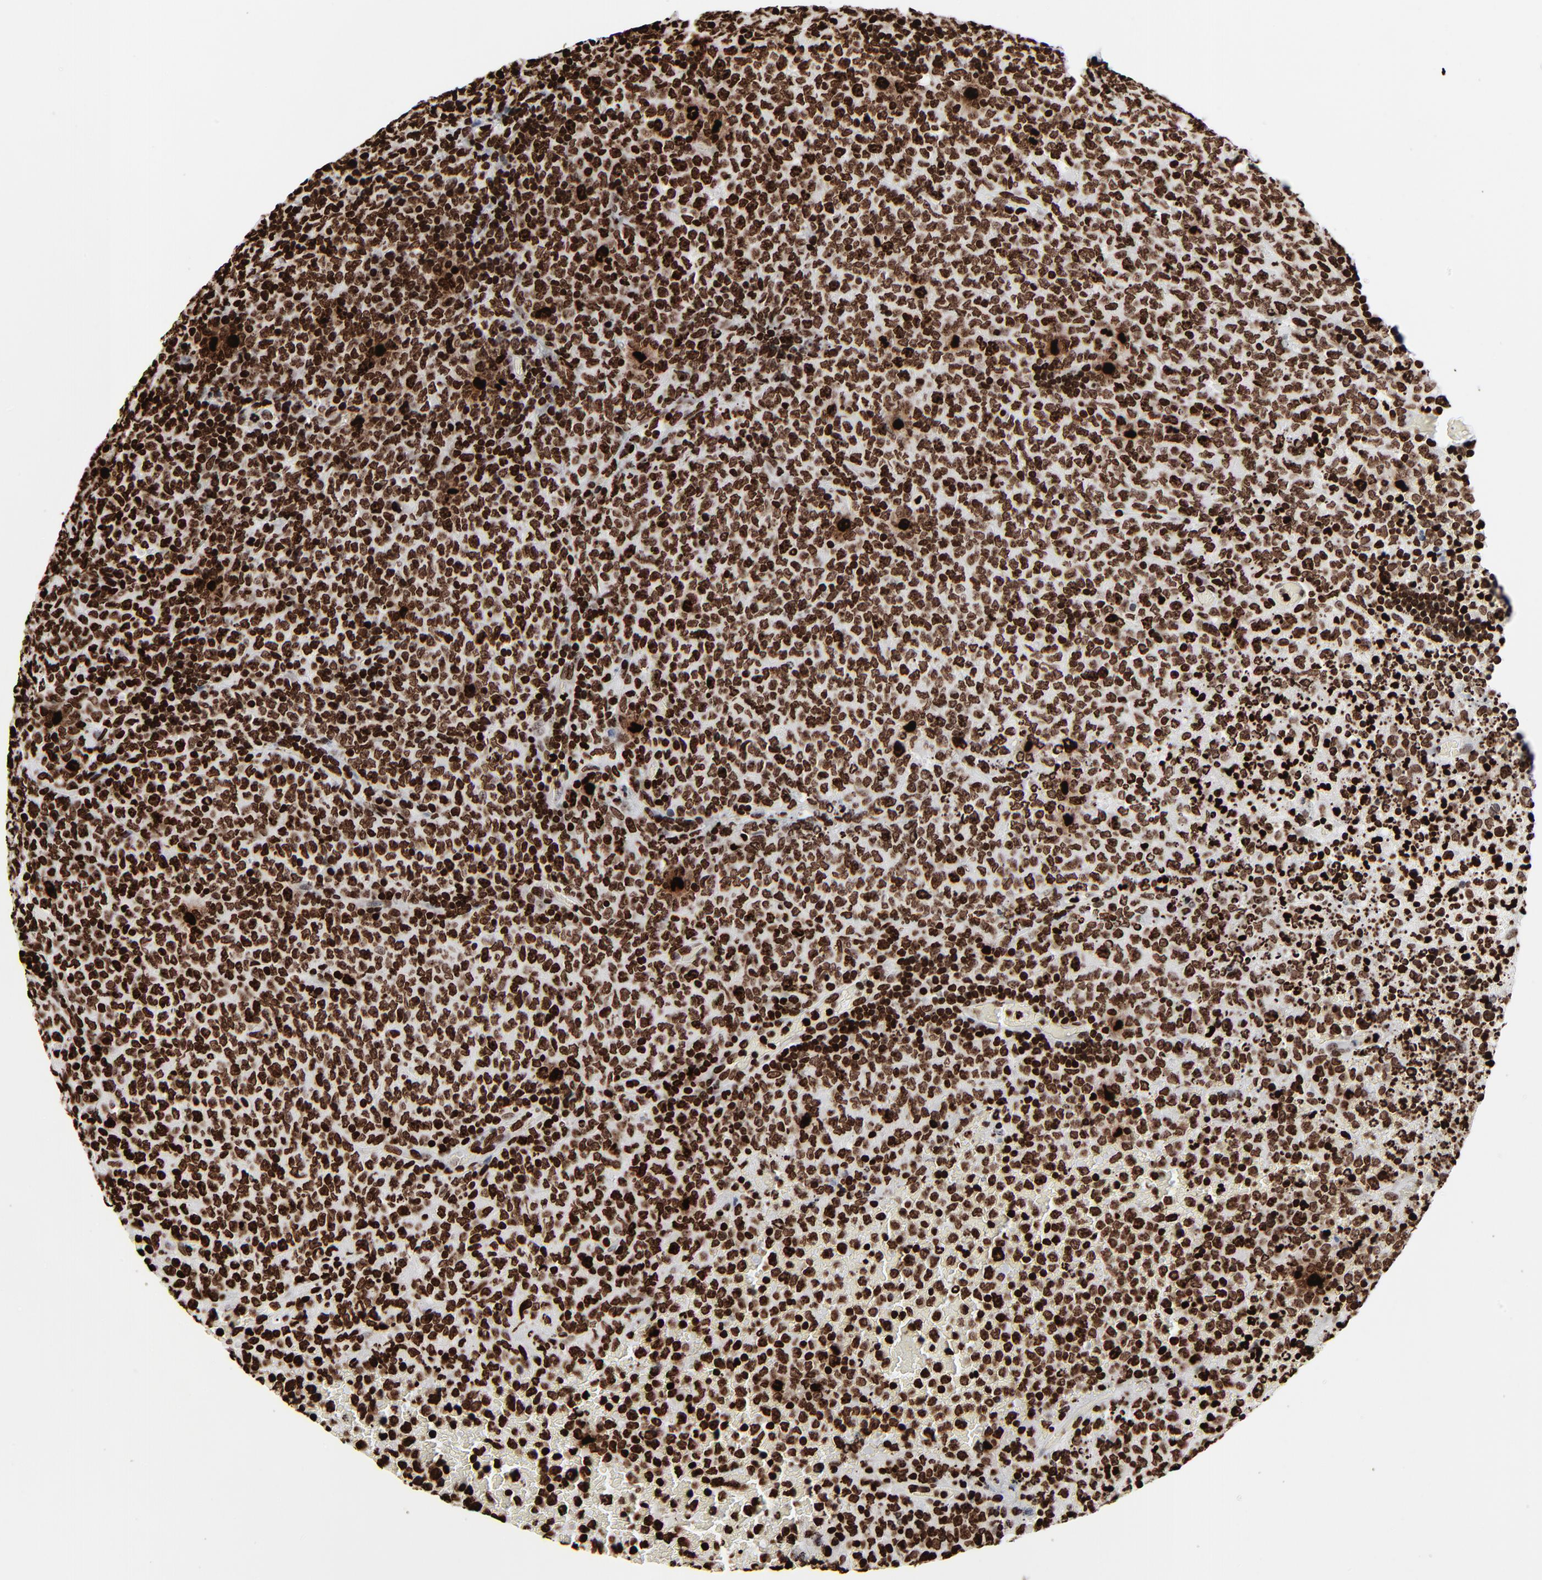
{"staining": {"intensity": "strong", "quantity": ">75%", "location": "nuclear"}, "tissue": "lymphoma", "cell_type": "Tumor cells", "image_type": "cancer", "snomed": [{"axis": "morphology", "description": "Malignant lymphoma, non-Hodgkin's type, High grade"}, {"axis": "topography", "description": "Tonsil"}], "caption": "This histopathology image exhibits lymphoma stained with immunohistochemistry to label a protein in brown. The nuclear of tumor cells show strong positivity for the protein. Nuclei are counter-stained blue.", "gene": "H3-4", "patient": {"sex": "female", "age": 36}}